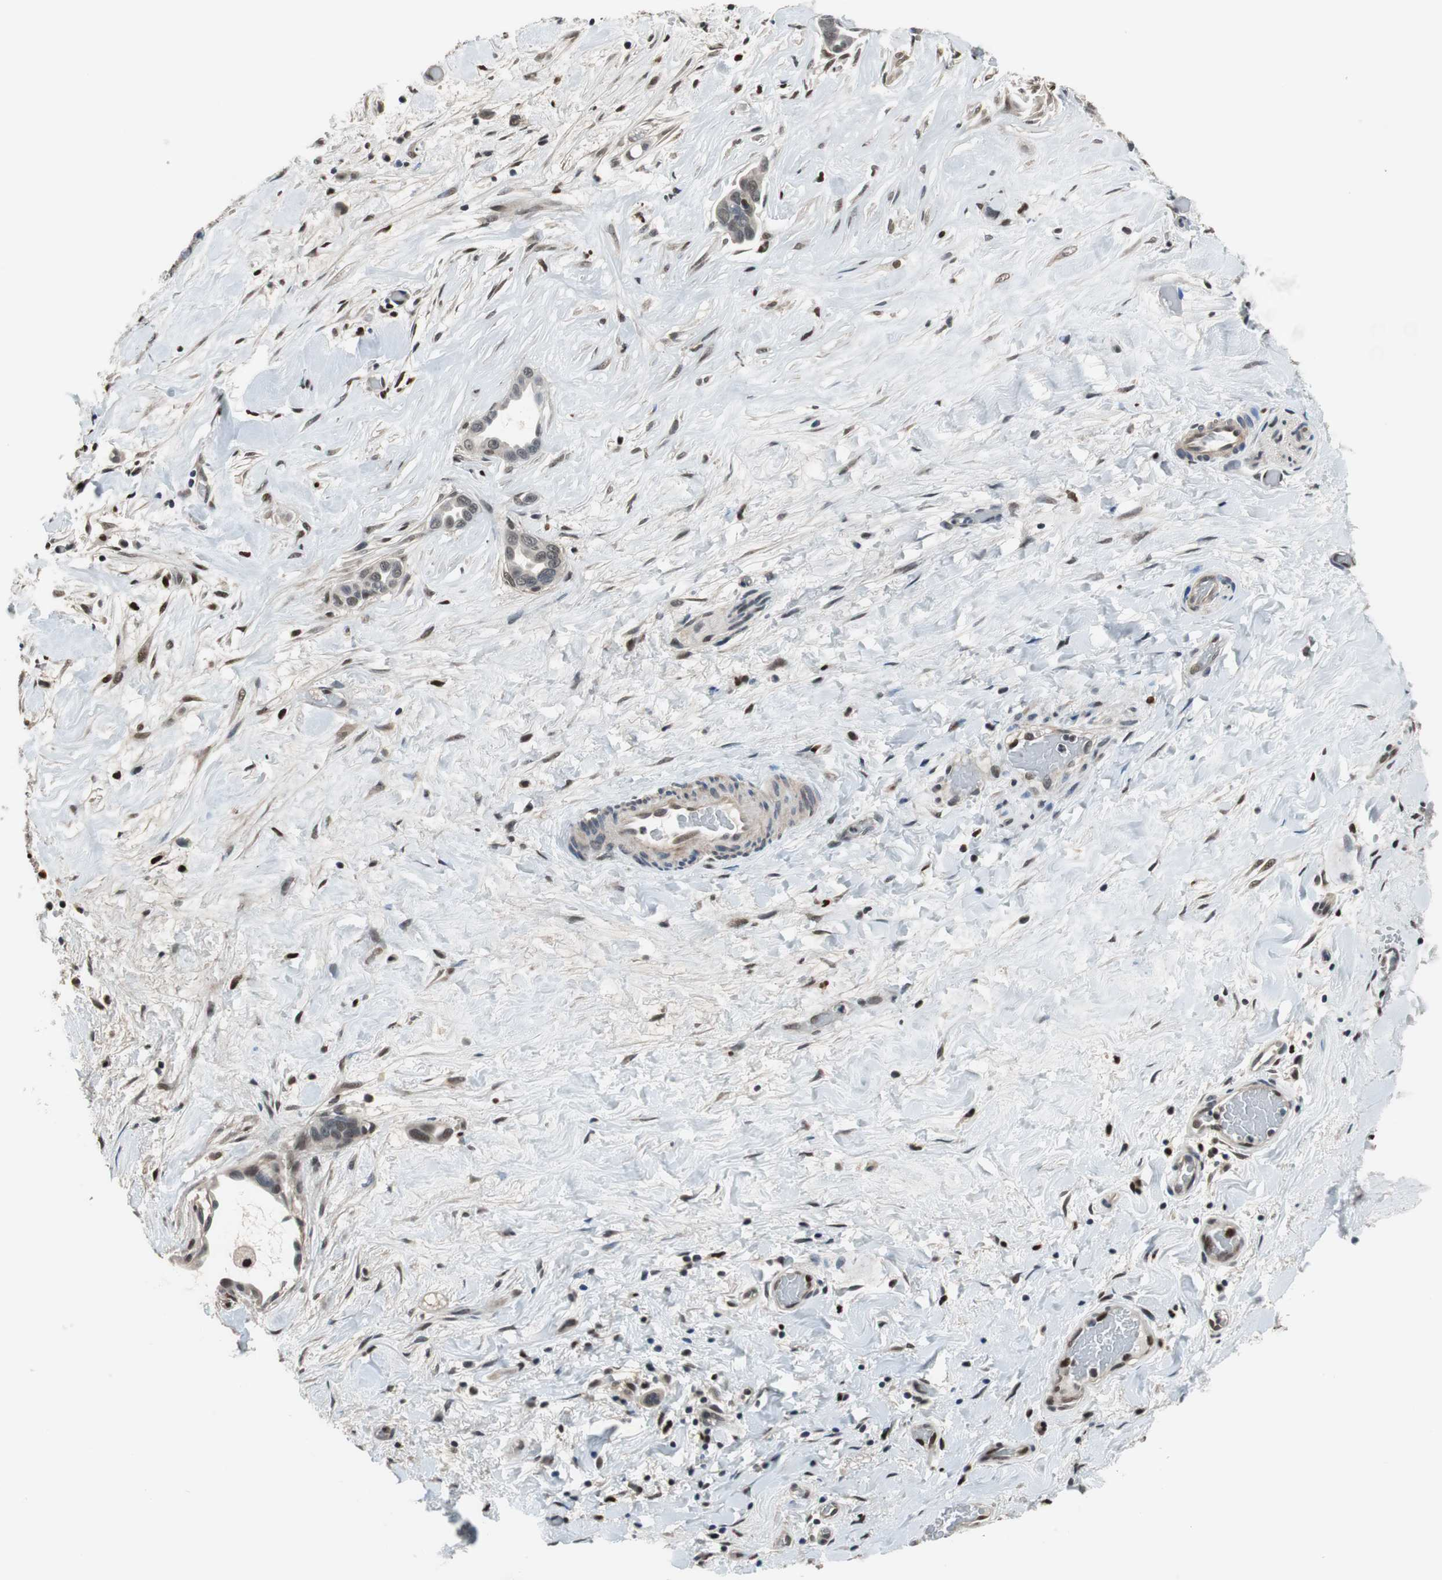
{"staining": {"intensity": "weak", "quantity": "<25%", "location": "nuclear"}, "tissue": "liver cancer", "cell_type": "Tumor cells", "image_type": "cancer", "snomed": [{"axis": "morphology", "description": "Cholangiocarcinoma"}, {"axis": "topography", "description": "Liver"}], "caption": "The immunohistochemistry histopathology image has no significant staining in tumor cells of liver cholangiocarcinoma tissue.", "gene": "MAFB", "patient": {"sex": "female", "age": 65}}